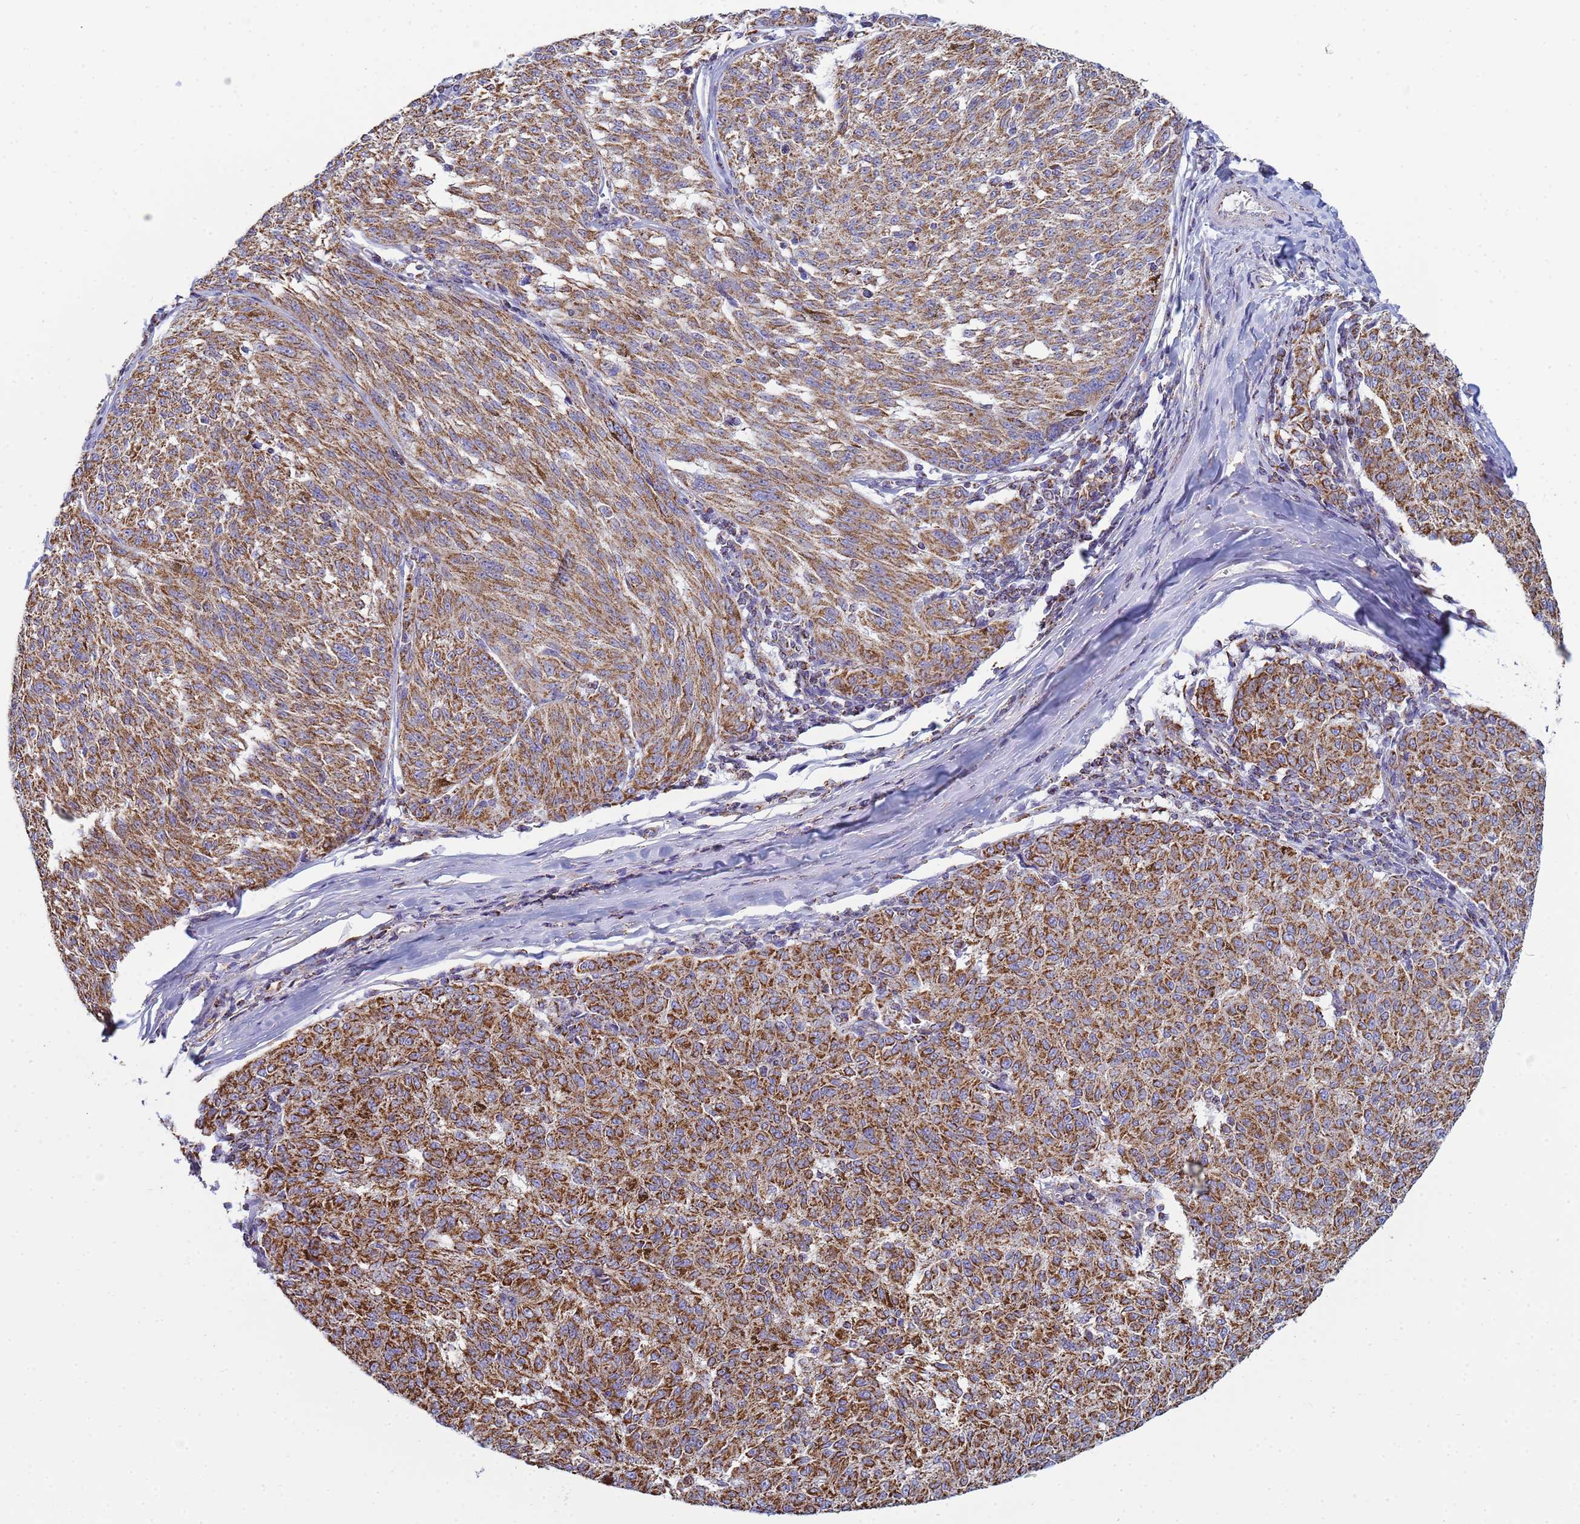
{"staining": {"intensity": "strong", "quantity": ">75%", "location": "cytoplasmic/membranous"}, "tissue": "melanoma", "cell_type": "Tumor cells", "image_type": "cancer", "snomed": [{"axis": "morphology", "description": "Malignant melanoma, NOS"}, {"axis": "topography", "description": "Skin"}], "caption": "Melanoma was stained to show a protein in brown. There is high levels of strong cytoplasmic/membranous positivity in approximately >75% of tumor cells. Immunohistochemistry (ihc) stains the protein in brown and the nuclei are stained blue.", "gene": "COQ4", "patient": {"sex": "female", "age": 72}}